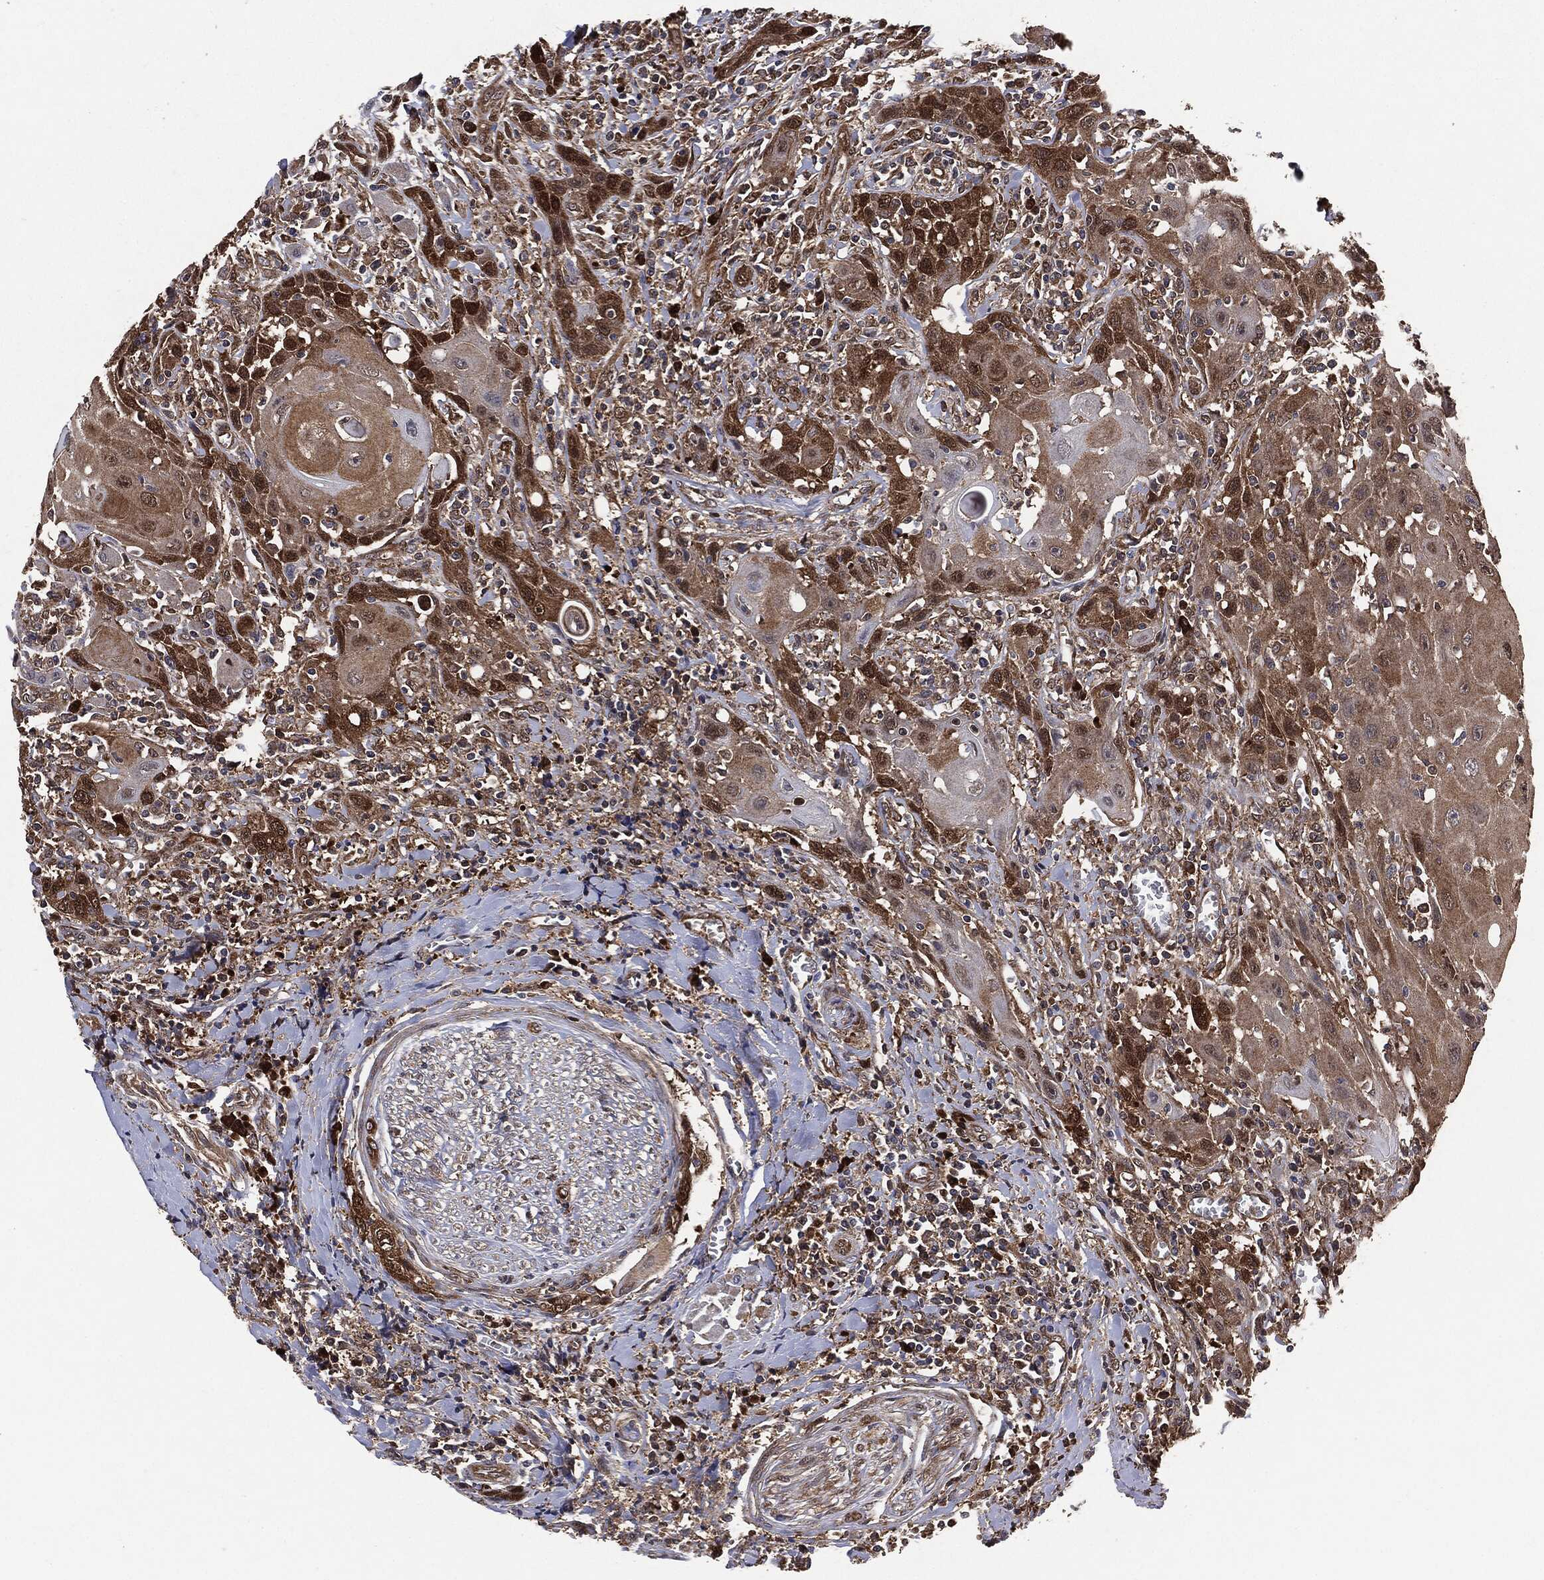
{"staining": {"intensity": "moderate", "quantity": ">75%", "location": "cytoplasmic/membranous"}, "tissue": "head and neck cancer", "cell_type": "Tumor cells", "image_type": "cancer", "snomed": [{"axis": "morphology", "description": "Normal tissue, NOS"}, {"axis": "morphology", "description": "Squamous cell carcinoma, NOS"}, {"axis": "topography", "description": "Oral tissue"}, {"axis": "topography", "description": "Head-Neck"}], "caption": "Immunohistochemical staining of squamous cell carcinoma (head and neck) shows medium levels of moderate cytoplasmic/membranous protein positivity in approximately >75% of tumor cells.", "gene": "NME1", "patient": {"sex": "male", "age": 71}}